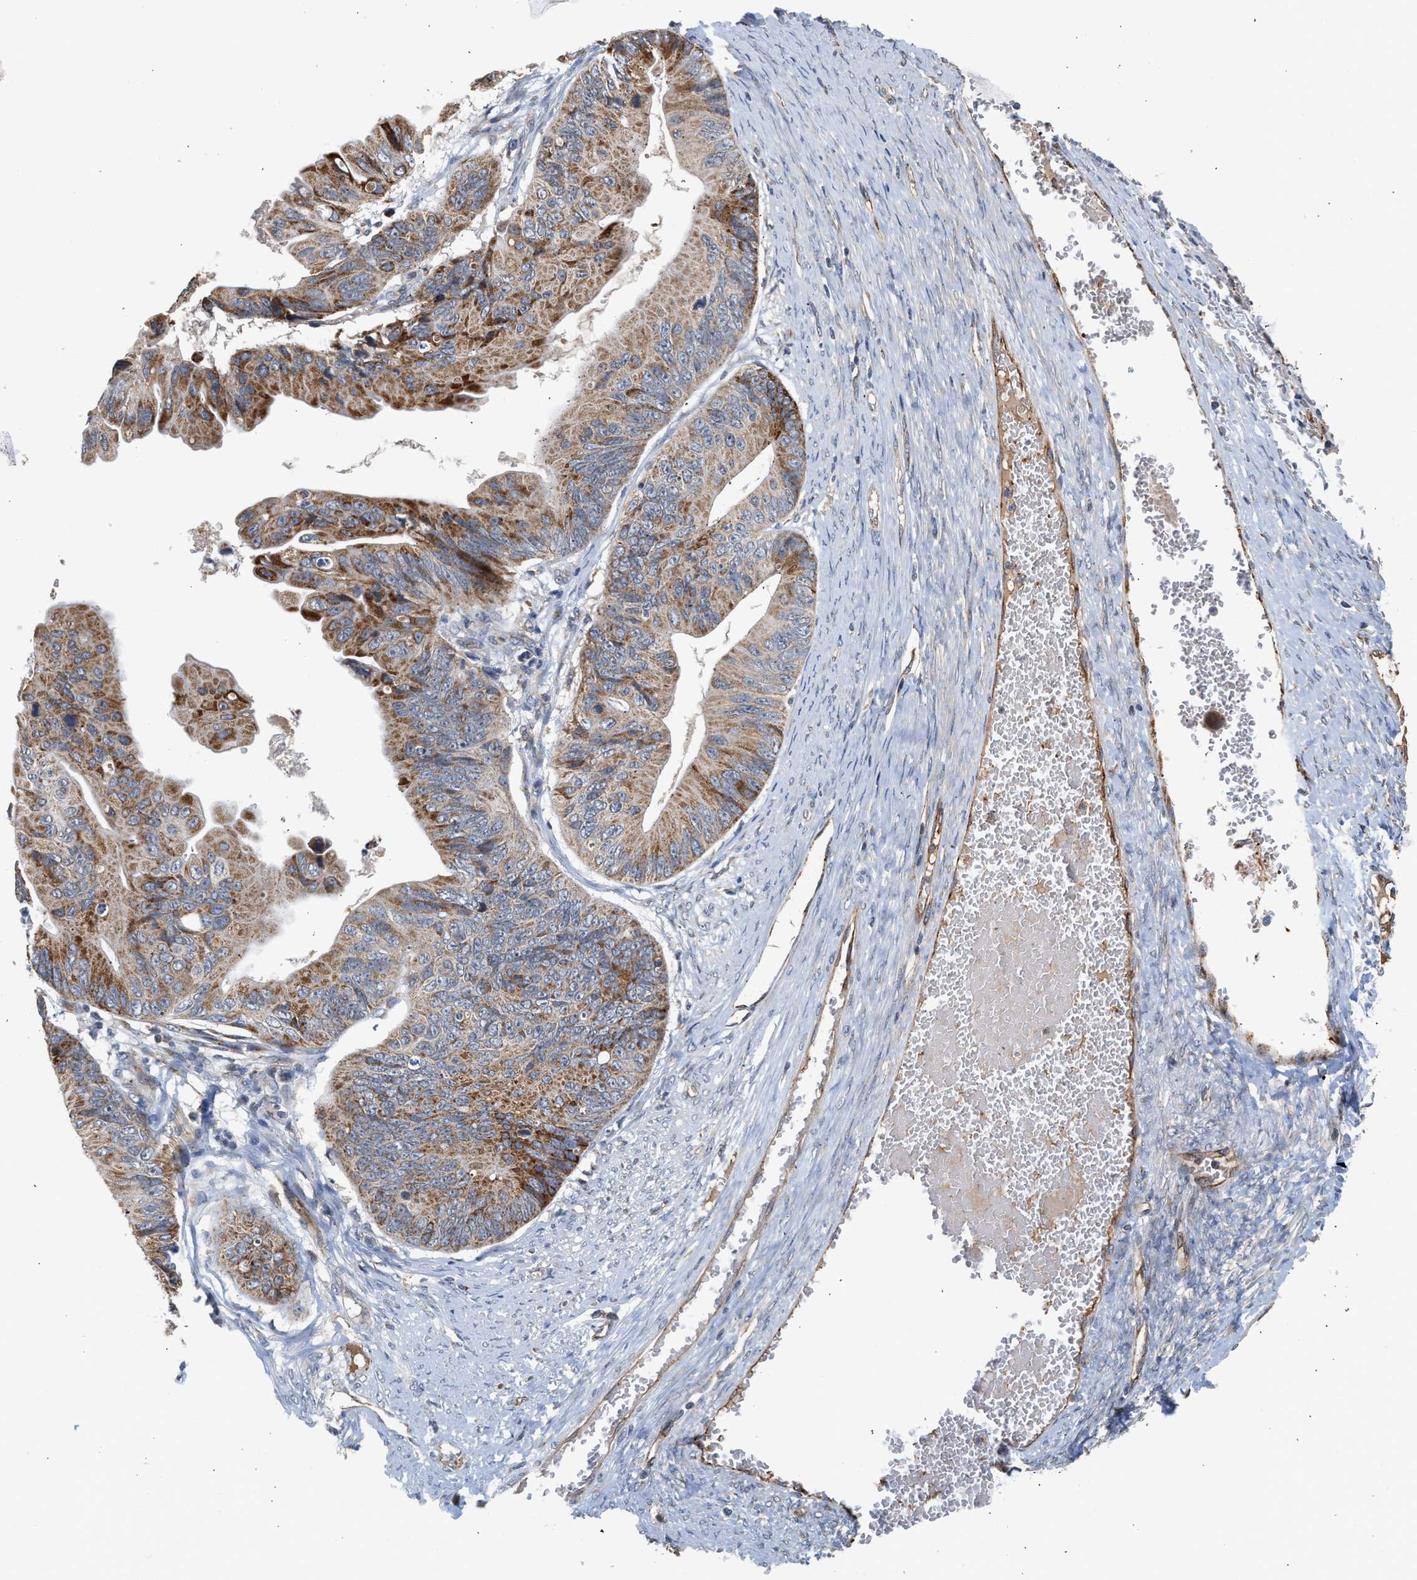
{"staining": {"intensity": "moderate", "quantity": "25%-75%", "location": "cytoplasmic/membranous"}, "tissue": "ovarian cancer", "cell_type": "Tumor cells", "image_type": "cancer", "snomed": [{"axis": "morphology", "description": "Cystadenocarcinoma, mucinous, NOS"}, {"axis": "topography", "description": "Ovary"}], "caption": "Immunohistochemical staining of human ovarian cancer shows moderate cytoplasmic/membranous protein expression in approximately 25%-75% of tumor cells. Using DAB (brown) and hematoxylin (blue) stains, captured at high magnification using brightfield microscopy.", "gene": "PIM1", "patient": {"sex": "female", "age": 61}}